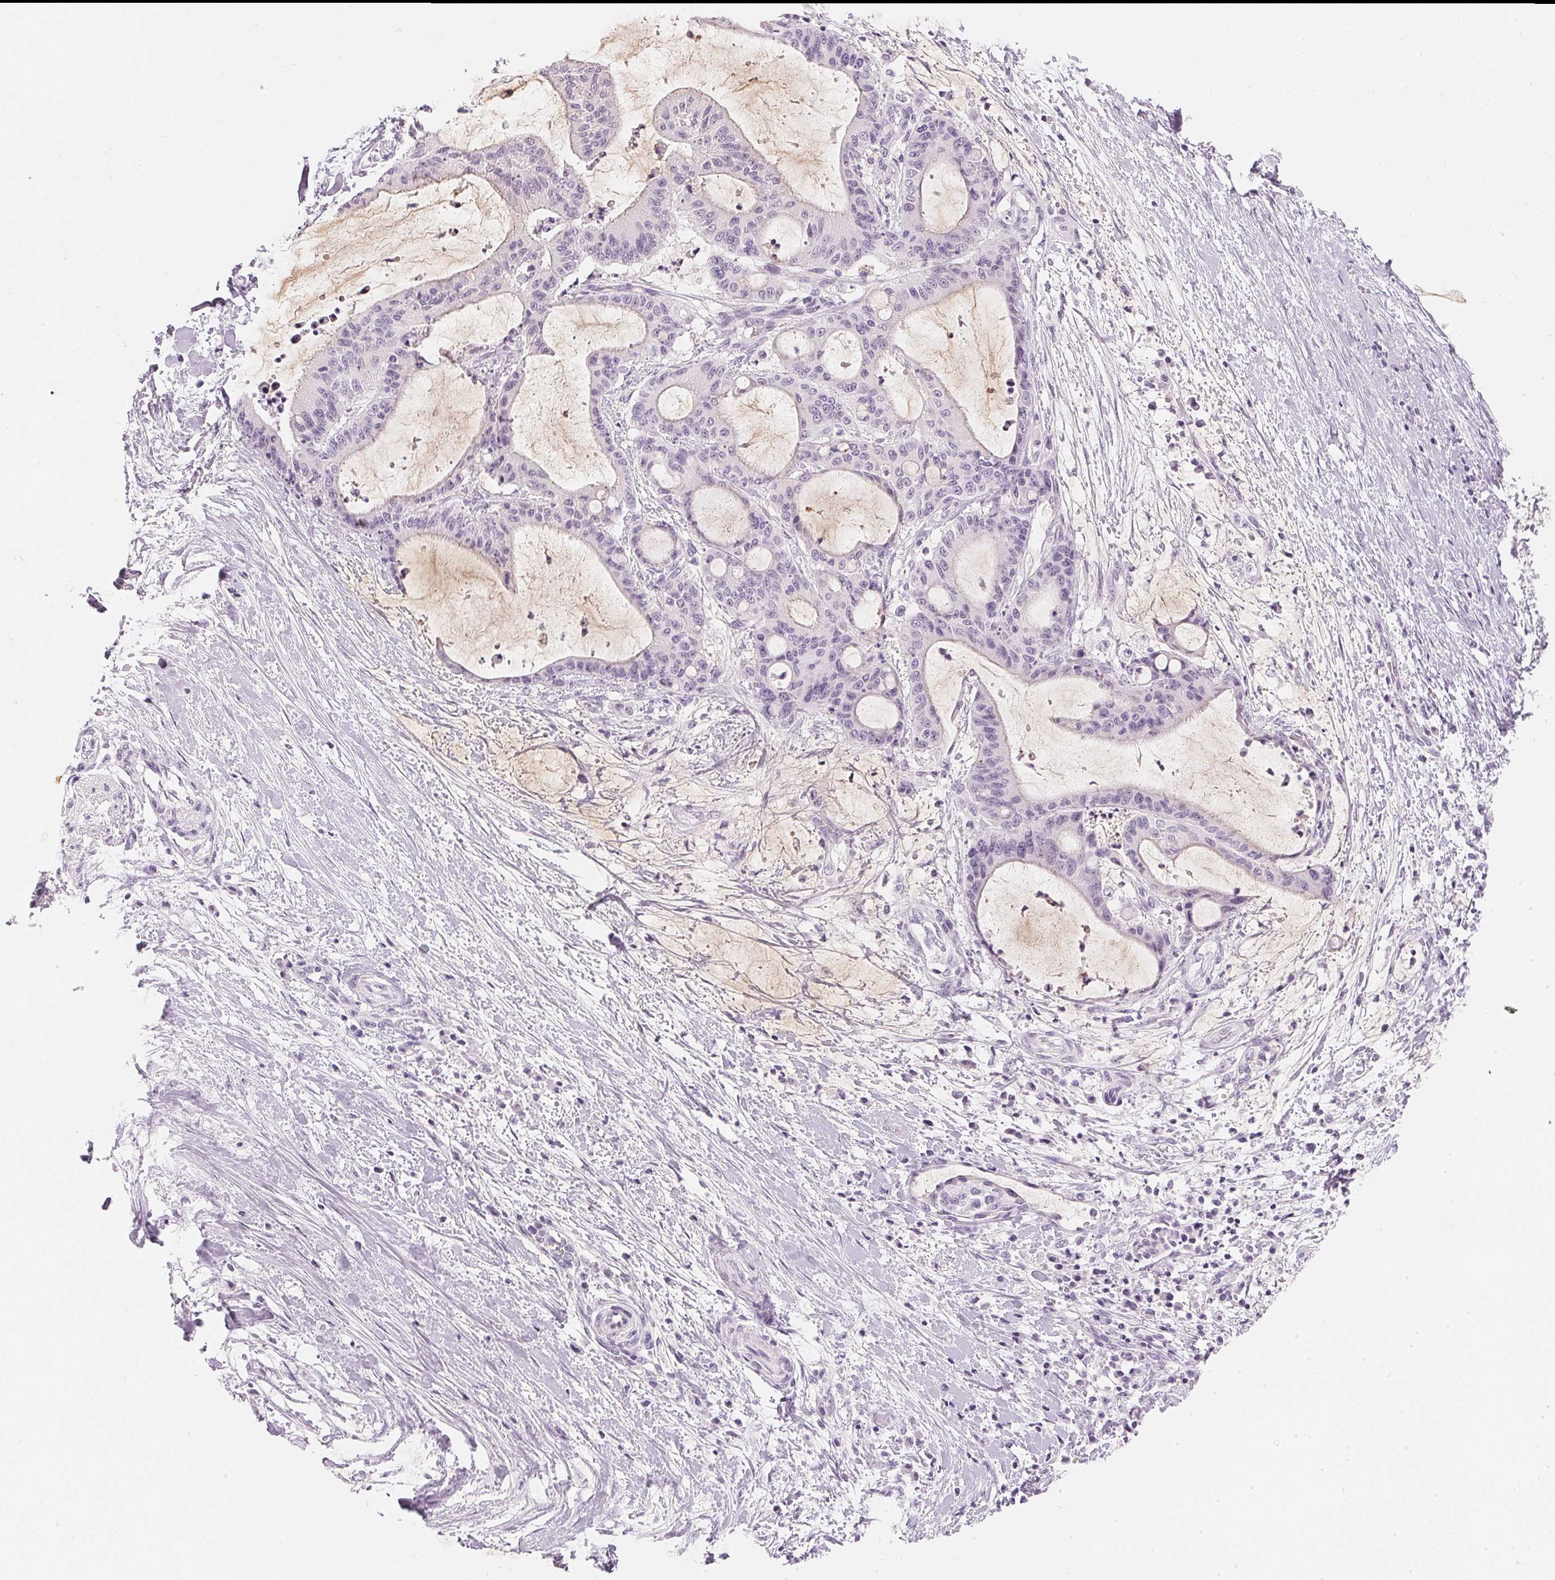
{"staining": {"intensity": "negative", "quantity": "none", "location": "none"}, "tissue": "liver cancer", "cell_type": "Tumor cells", "image_type": "cancer", "snomed": [{"axis": "morphology", "description": "Cholangiocarcinoma"}, {"axis": "topography", "description": "Liver"}], "caption": "The immunohistochemistry (IHC) image has no significant staining in tumor cells of liver cancer (cholangiocarcinoma) tissue.", "gene": "CHST4", "patient": {"sex": "female", "age": 73}}